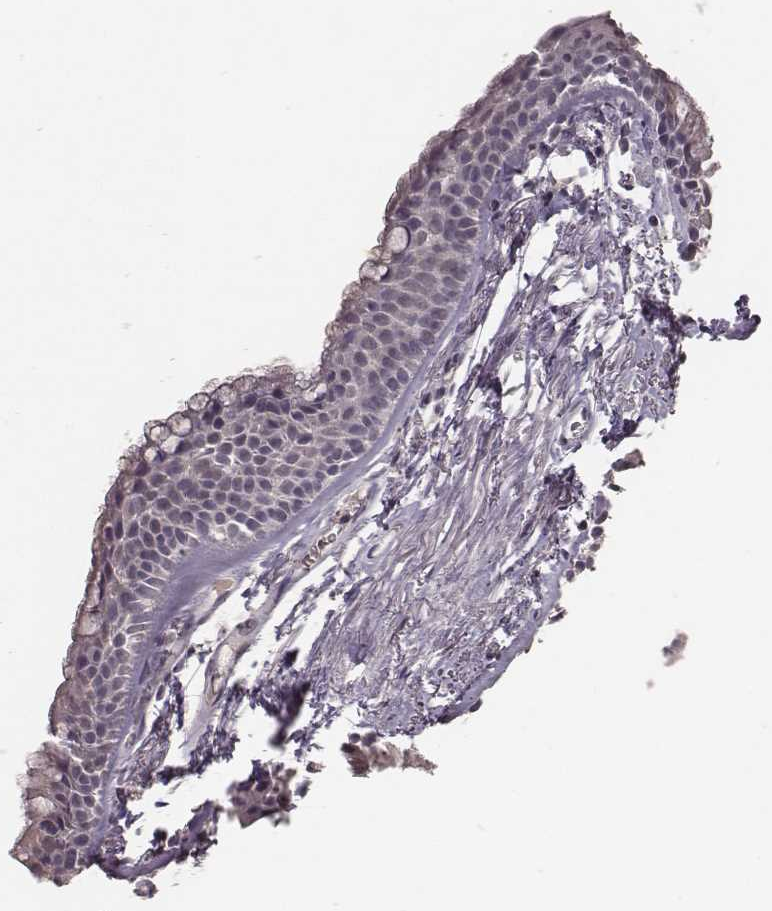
{"staining": {"intensity": "negative", "quantity": "none", "location": "none"}, "tissue": "adipose tissue", "cell_type": "Adipocytes", "image_type": "normal", "snomed": [{"axis": "morphology", "description": "Normal tissue, NOS"}, {"axis": "topography", "description": "Cartilage tissue"}, {"axis": "topography", "description": "Bronchus"}], "caption": "The immunohistochemistry (IHC) image has no significant staining in adipocytes of adipose tissue. The staining is performed using DAB brown chromogen with nuclei counter-stained in using hematoxylin.", "gene": "LY6K", "patient": {"sex": "female", "age": 79}}